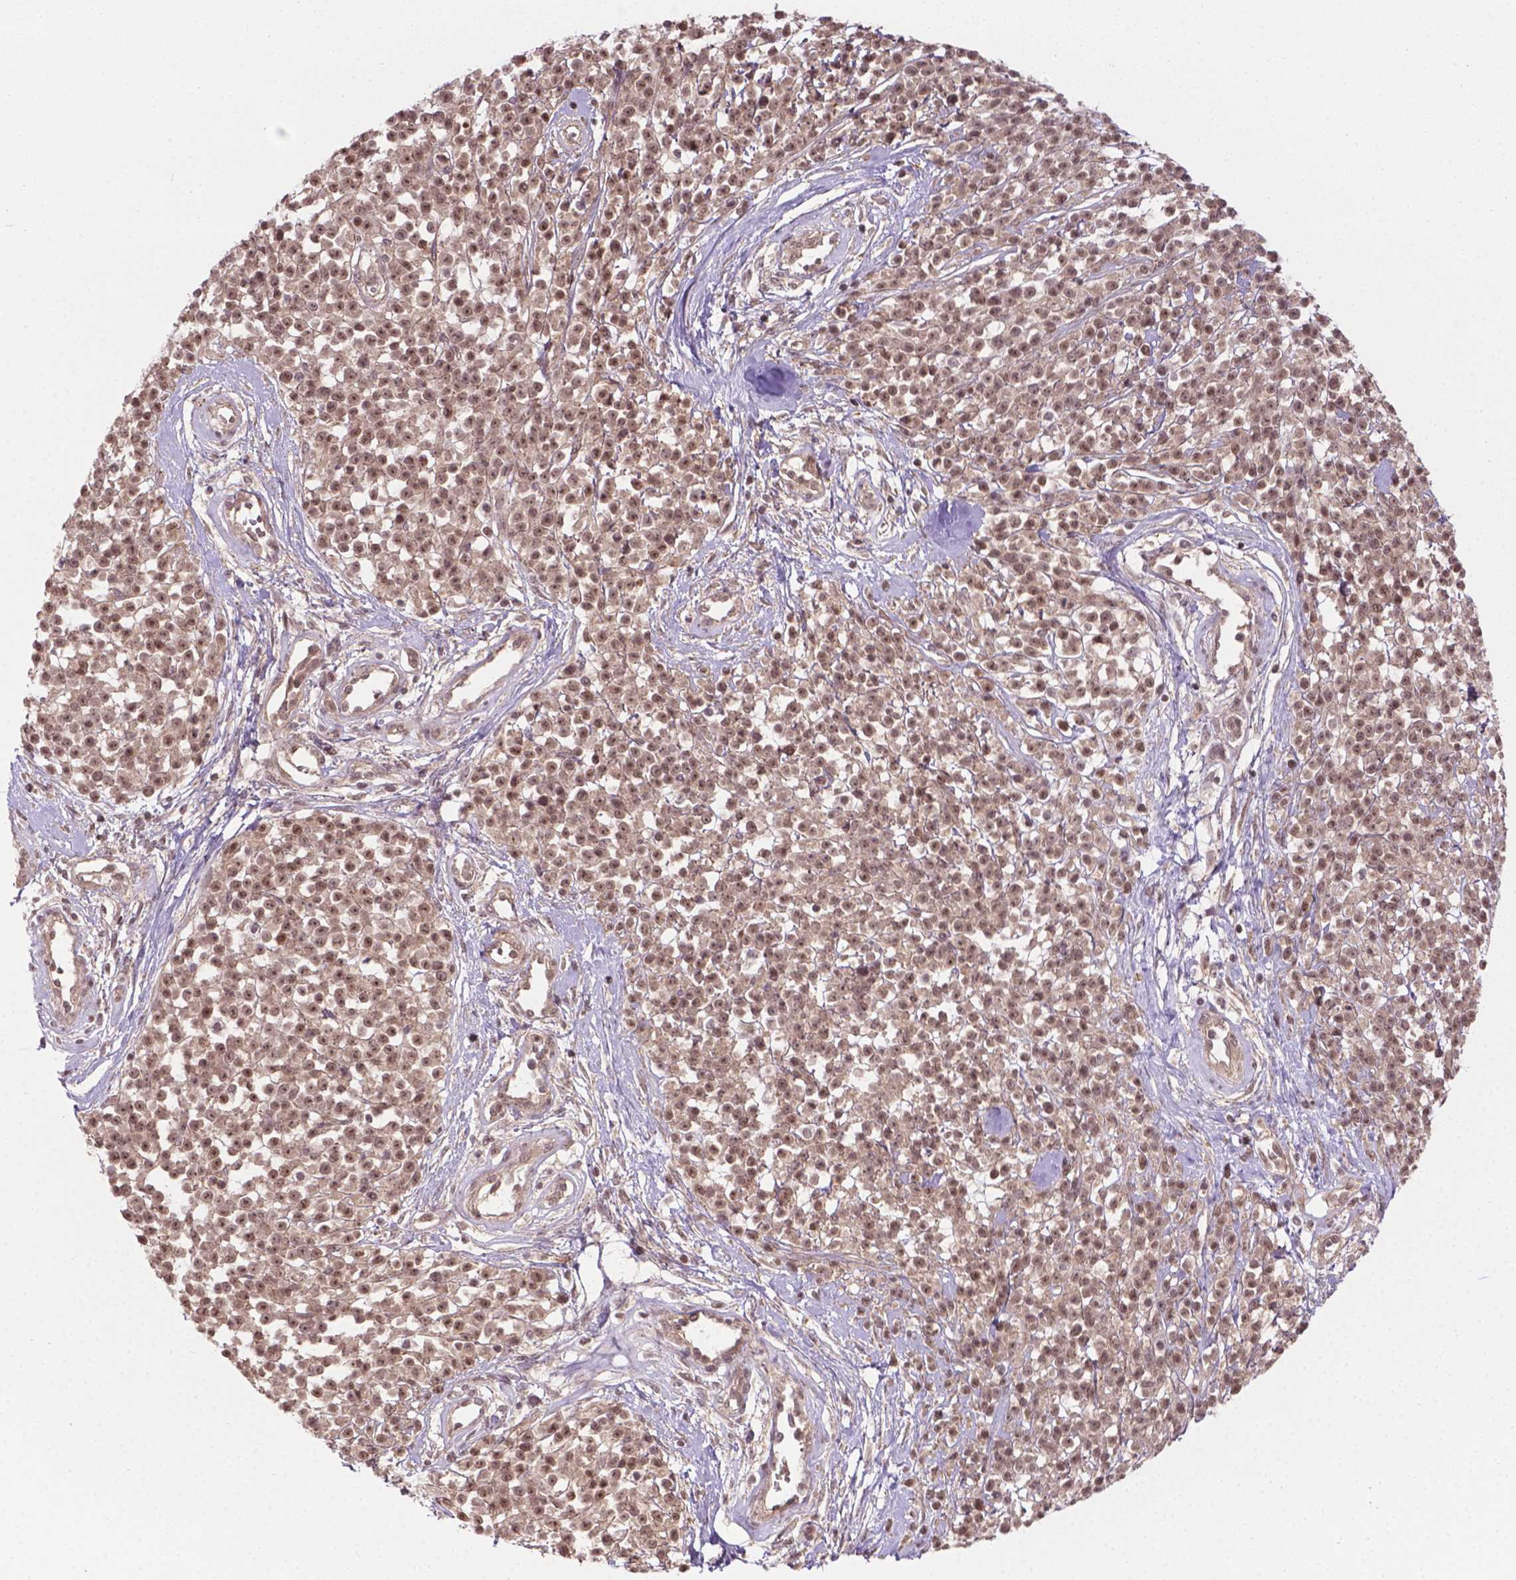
{"staining": {"intensity": "moderate", "quantity": ">75%", "location": "cytoplasmic/membranous,nuclear"}, "tissue": "melanoma", "cell_type": "Tumor cells", "image_type": "cancer", "snomed": [{"axis": "morphology", "description": "Malignant melanoma, NOS"}, {"axis": "topography", "description": "Skin"}, {"axis": "topography", "description": "Skin of trunk"}], "caption": "This photomicrograph shows immunohistochemistry staining of melanoma, with medium moderate cytoplasmic/membranous and nuclear expression in approximately >75% of tumor cells.", "gene": "ANKRD54", "patient": {"sex": "male", "age": 74}}